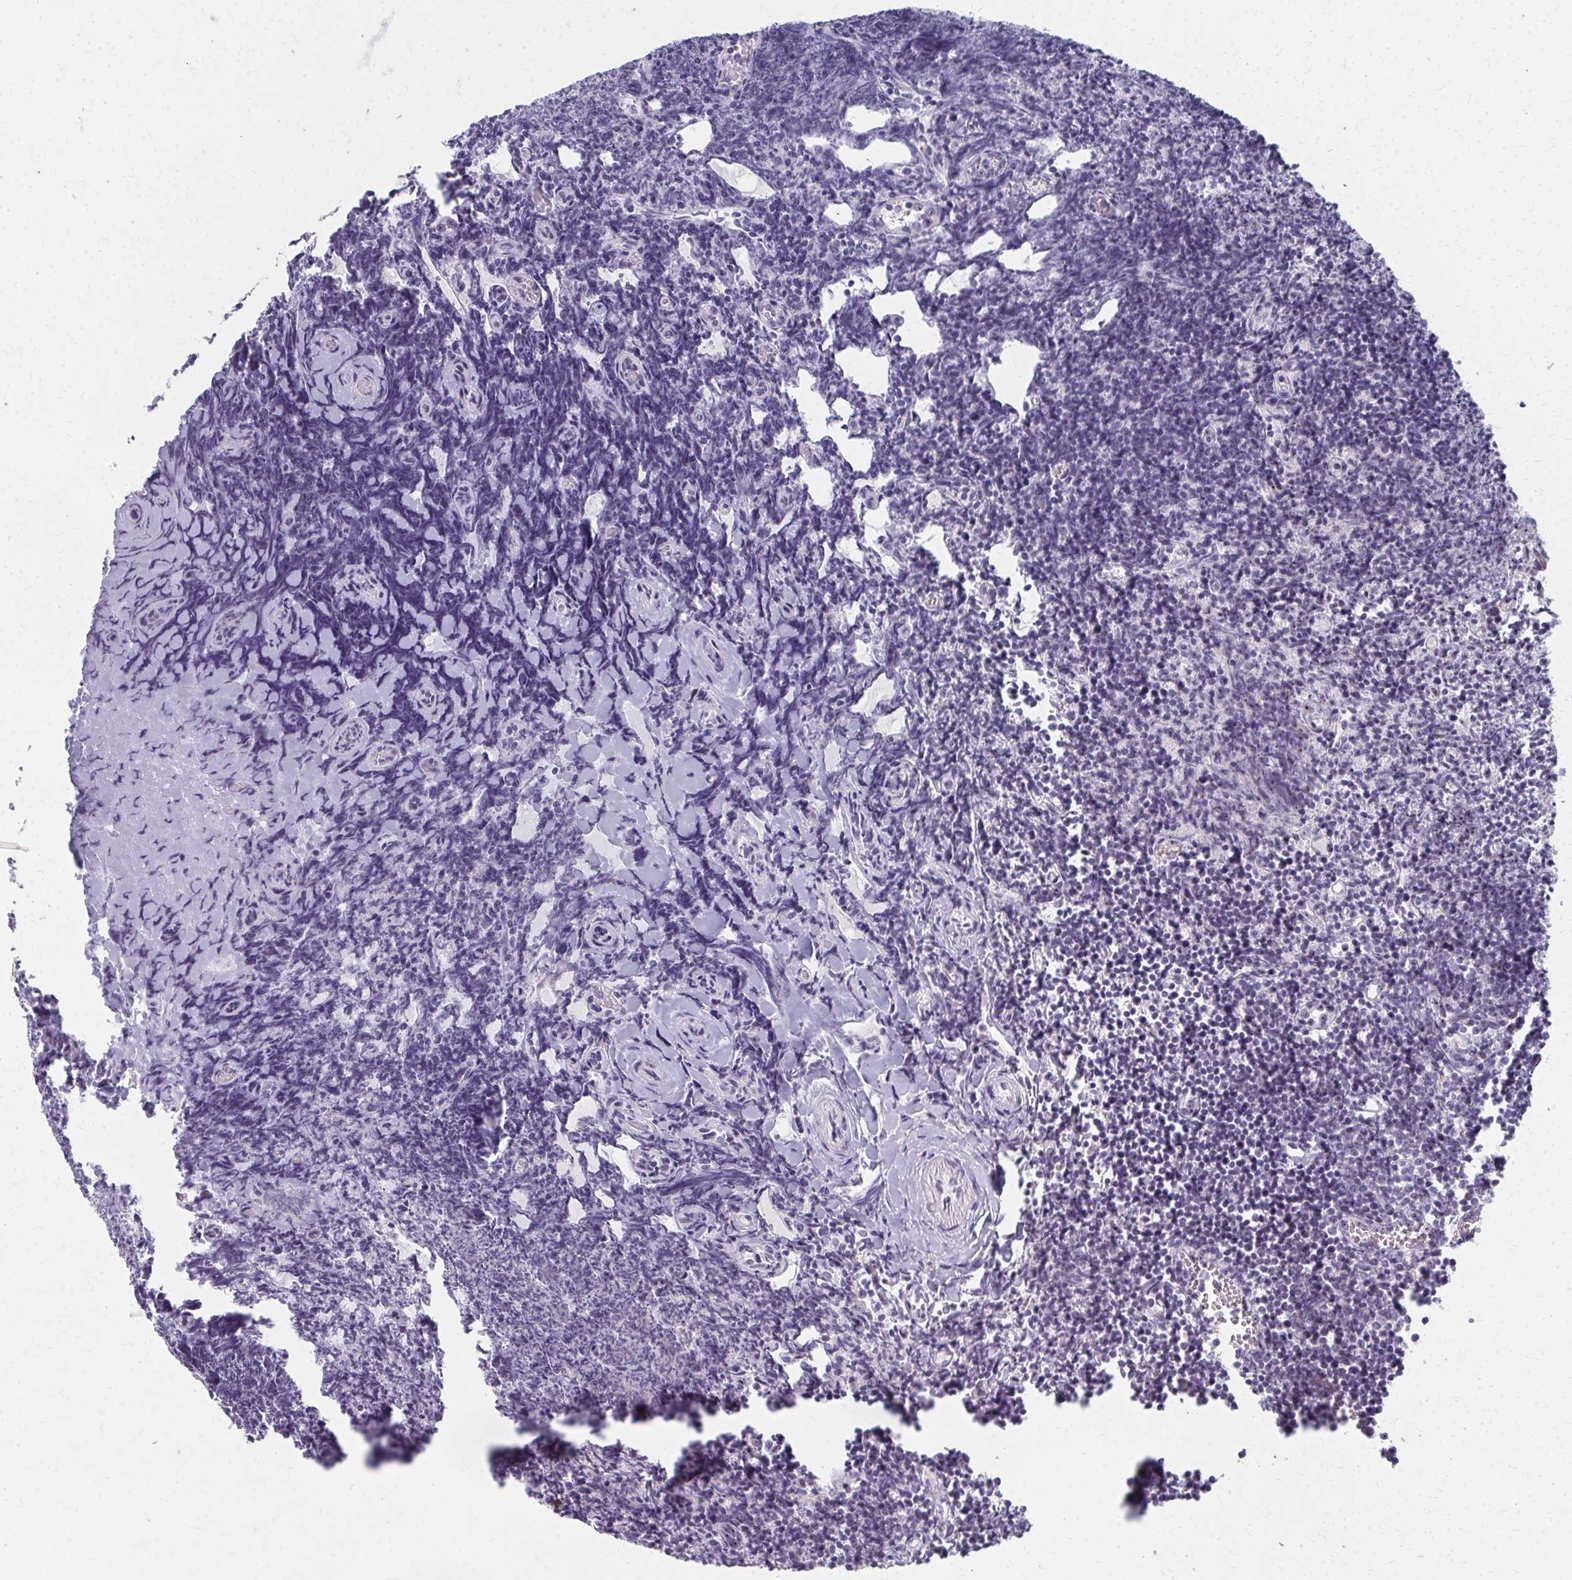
{"staining": {"intensity": "moderate", "quantity": "<25%", "location": "nuclear"}, "tissue": "tonsil", "cell_type": "Germinal center cells", "image_type": "normal", "snomed": [{"axis": "morphology", "description": "Normal tissue, NOS"}, {"axis": "topography", "description": "Tonsil"}], "caption": "This is a photomicrograph of immunohistochemistry (IHC) staining of normal tonsil, which shows moderate expression in the nuclear of germinal center cells.", "gene": "NUDT16", "patient": {"sex": "female", "age": 10}}